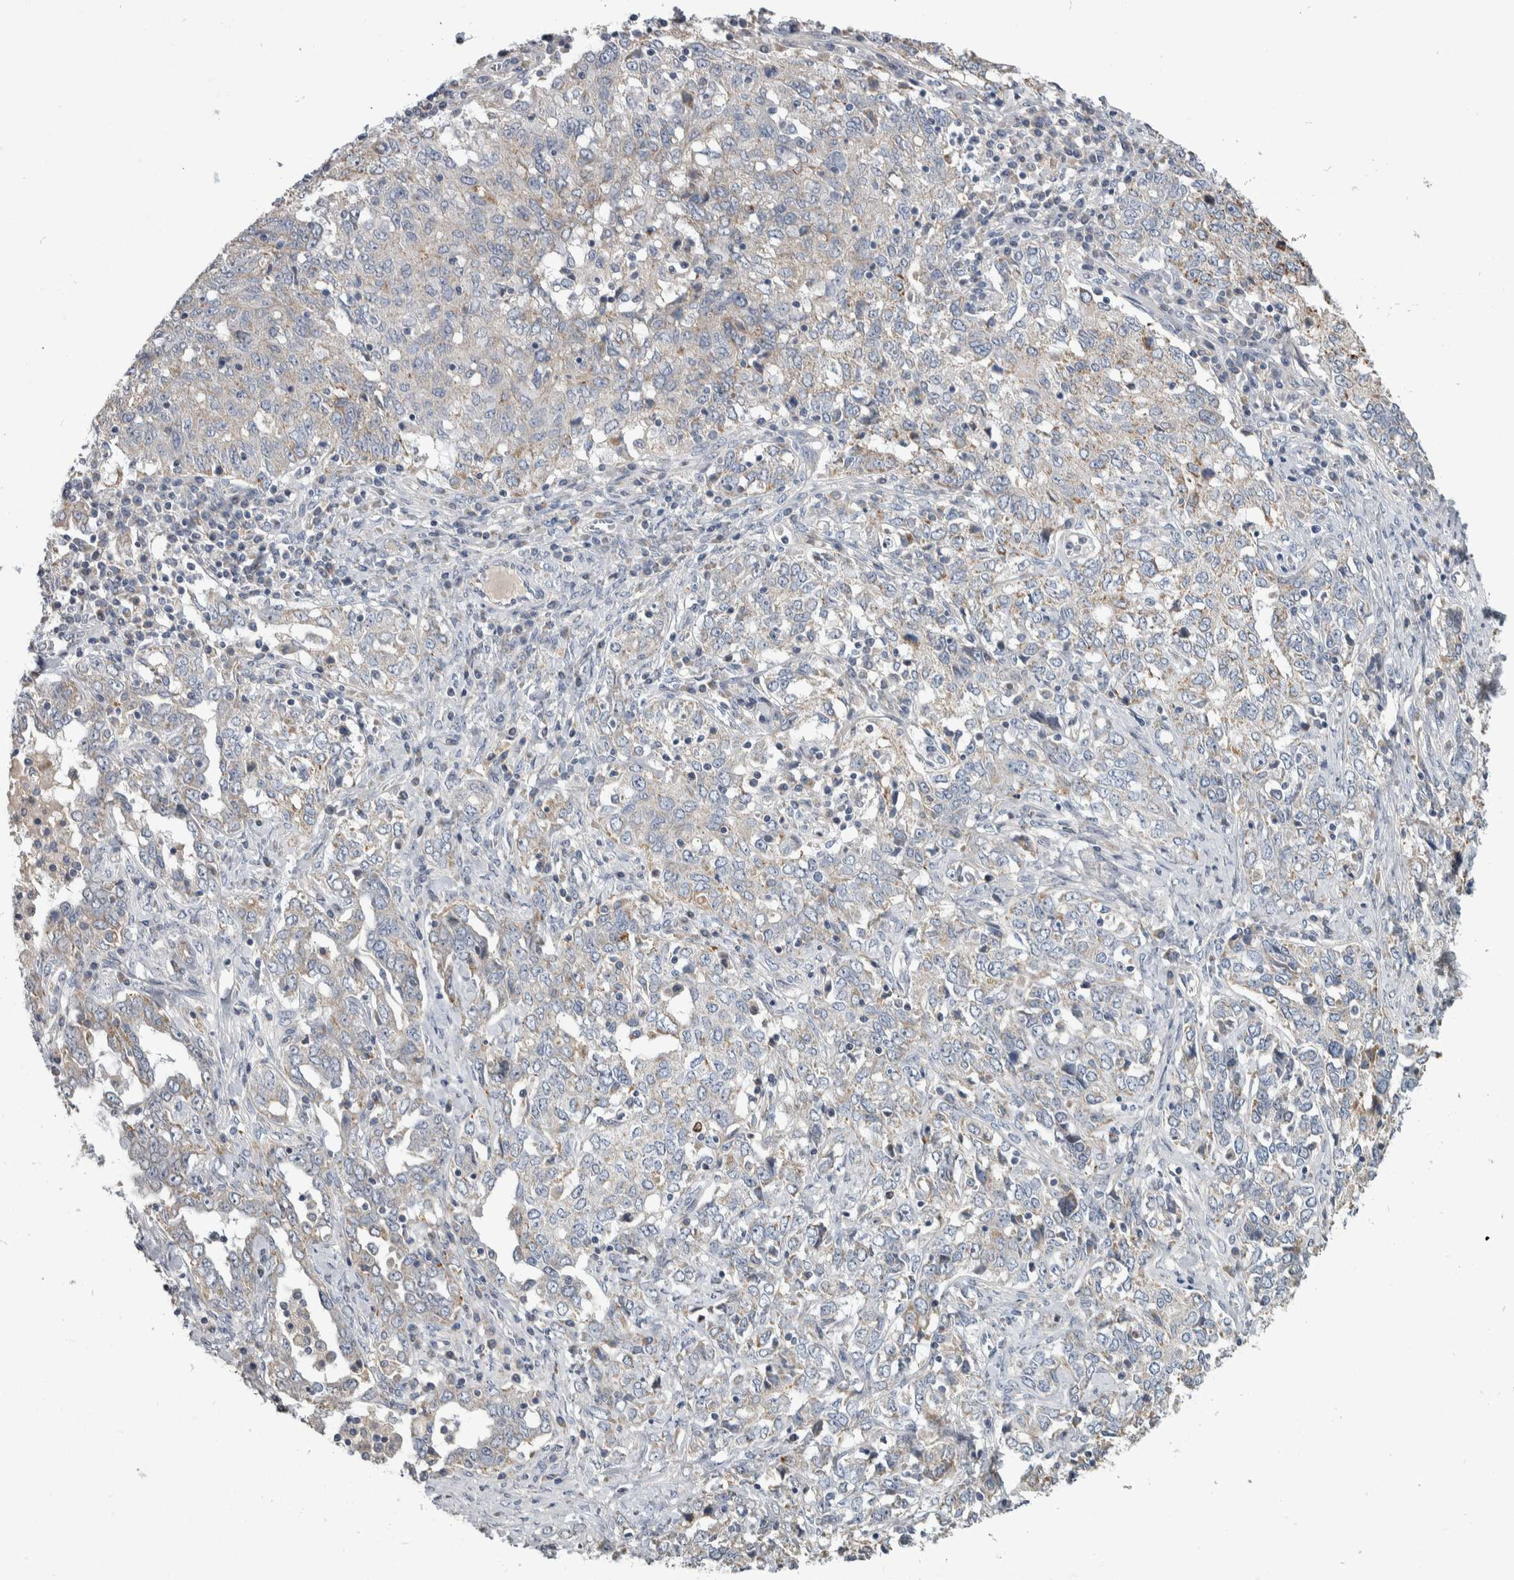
{"staining": {"intensity": "weak", "quantity": "25%-75%", "location": "cytoplasmic/membranous"}, "tissue": "ovarian cancer", "cell_type": "Tumor cells", "image_type": "cancer", "snomed": [{"axis": "morphology", "description": "Carcinoma, endometroid"}, {"axis": "topography", "description": "Ovary"}], "caption": "The immunohistochemical stain highlights weak cytoplasmic/membranous expression in tumor cells of ovarian cancer tissue.", "gene": "FAM83G", "patient": {"sex": "female", "age": 62}}